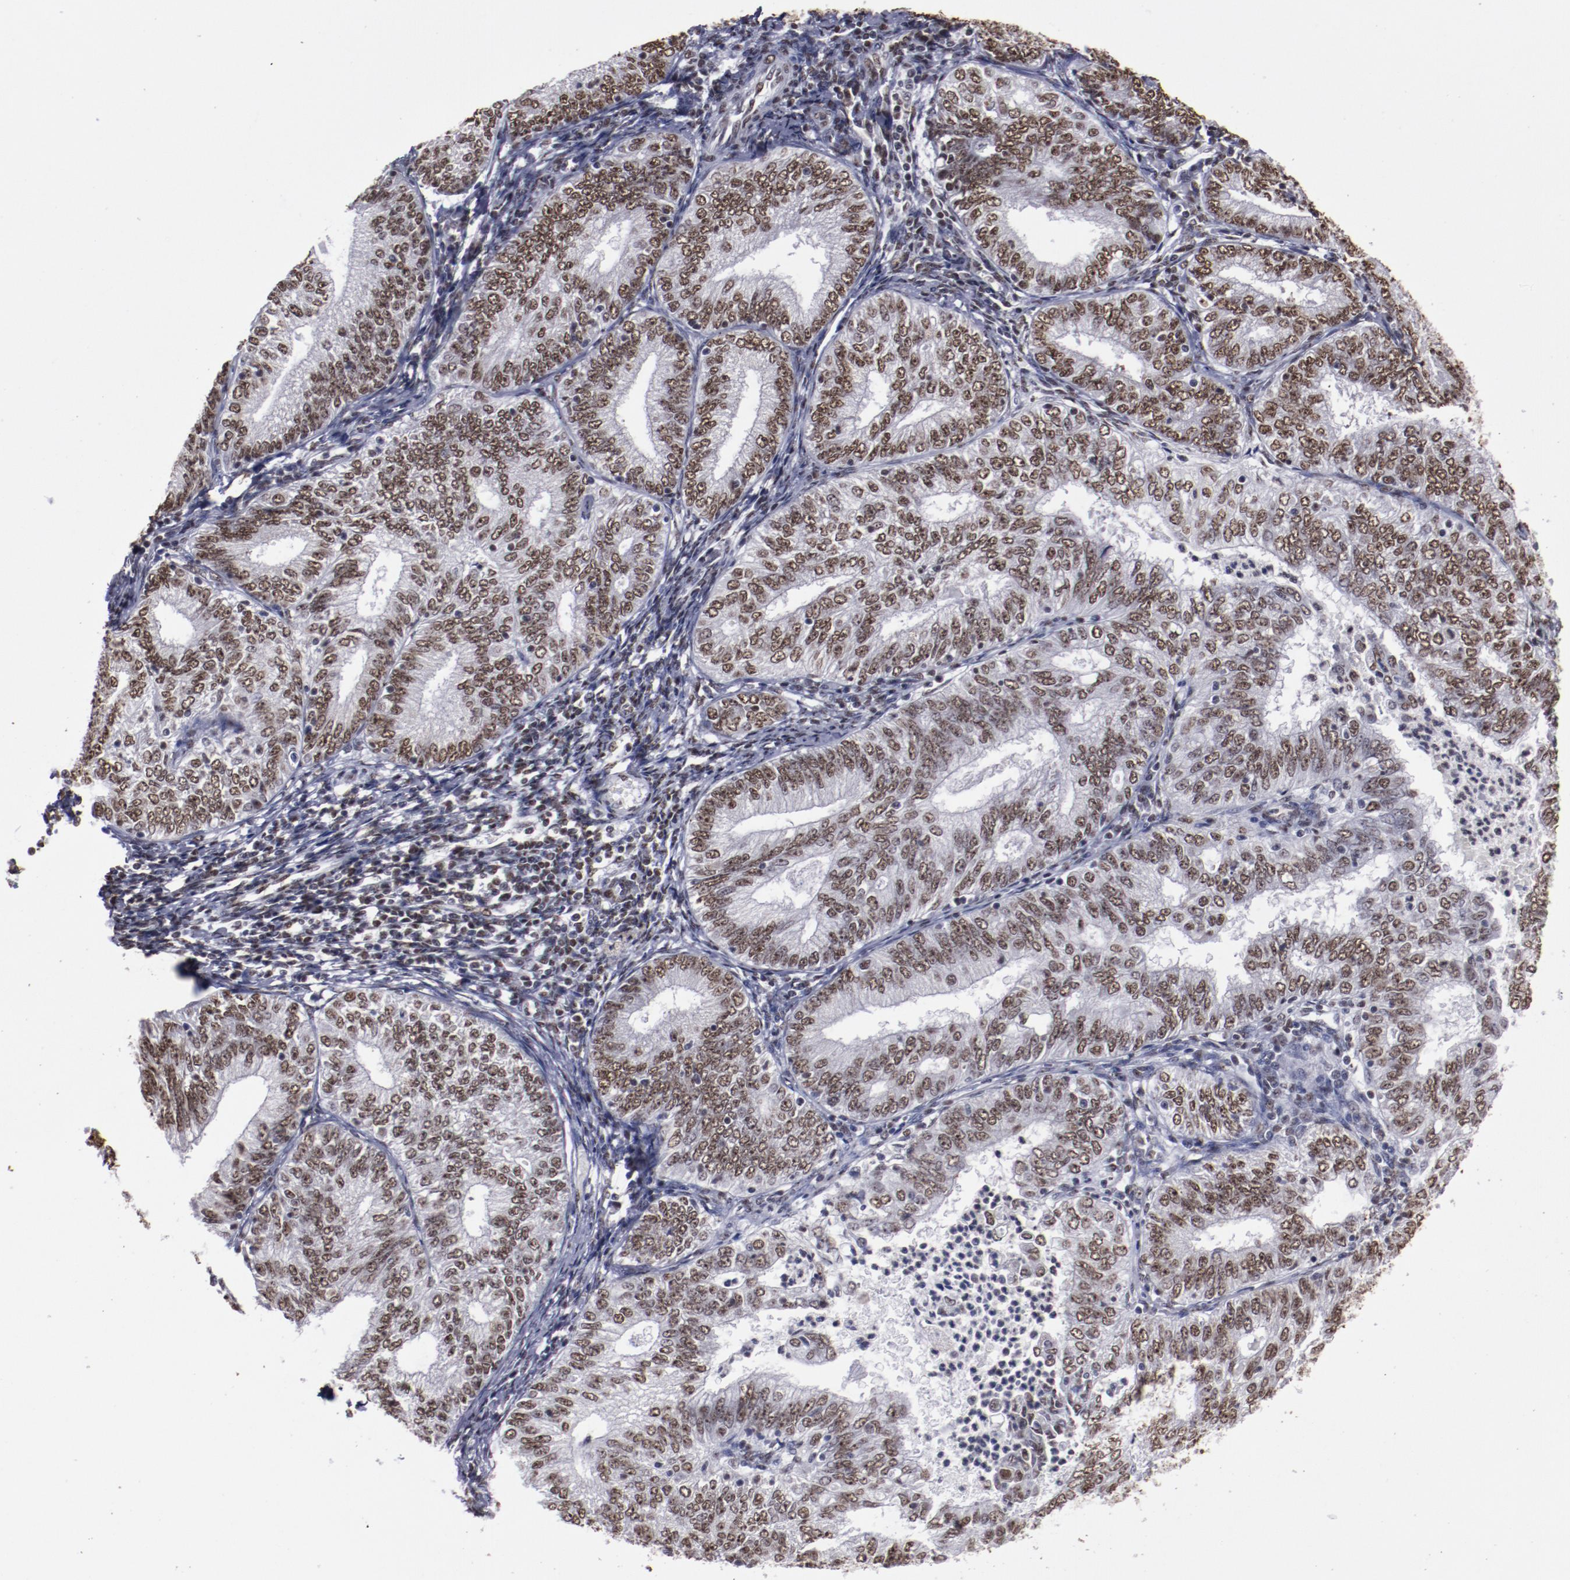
{"staining": {"intensity": "strong", "quantity": ">75%", "location": "nuclear"}, "tissue": "endometrial cancer", "cell_type": "Tumor cells", "image_type": "cancer", "snomed": [{"axis": "morphology", "description": "Adenocarcinoma, NOS"}, {"axis": "topography", "description": "Endometrium"}], "caption": "Immunohistochemistry (DAB (3,3'-diaminobenzidine)) staining of human adenocarcinoma (endometrial) shows strong nuclear protein staining in approximately >75% of tumor cells.", "gene": "HNRNPA2B1", "patient": {"sex": "female", "age": 69}}